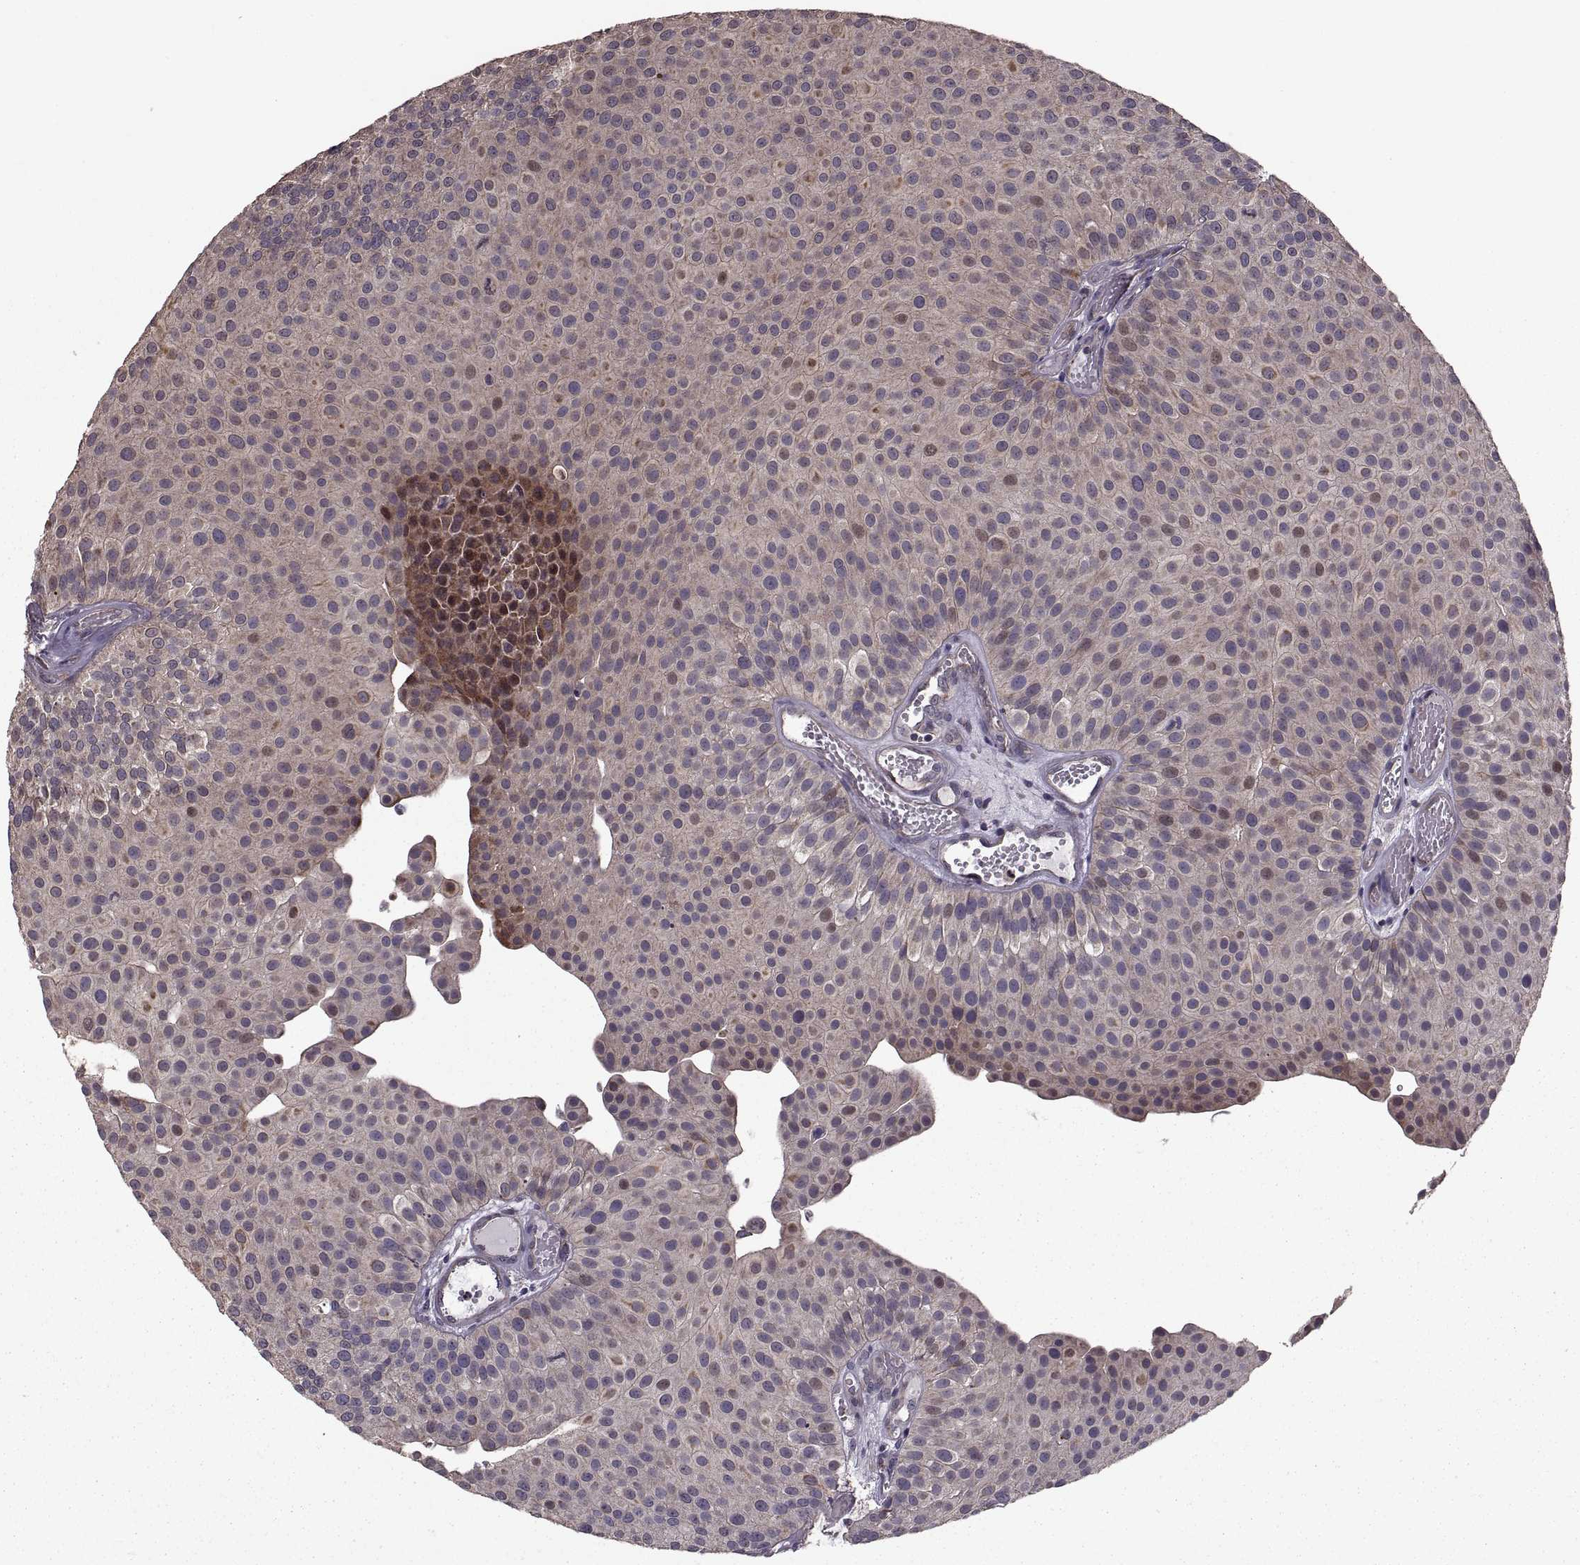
{"staining": {"intensity": "weak", "quantity": ">75%", "location": "cytoplasmic/membranous"}, "tissue": "urothelial cancer", "cell_type": "Tumor cells", "image_type": "cancer", "snomed": [{"axis": "morphology", "description": "Urothelial carcinoma, Low grade"}, {"axis": "topography", "description": "Urinary bladder"}], "caption": "Weak cytoplasmic/membranous expression is identified in approximately >75% of tumor cells in urothelial carcinoma (low-grade).", "gene": "PMM2", "patient": {"sex": "female", "age": 87}}